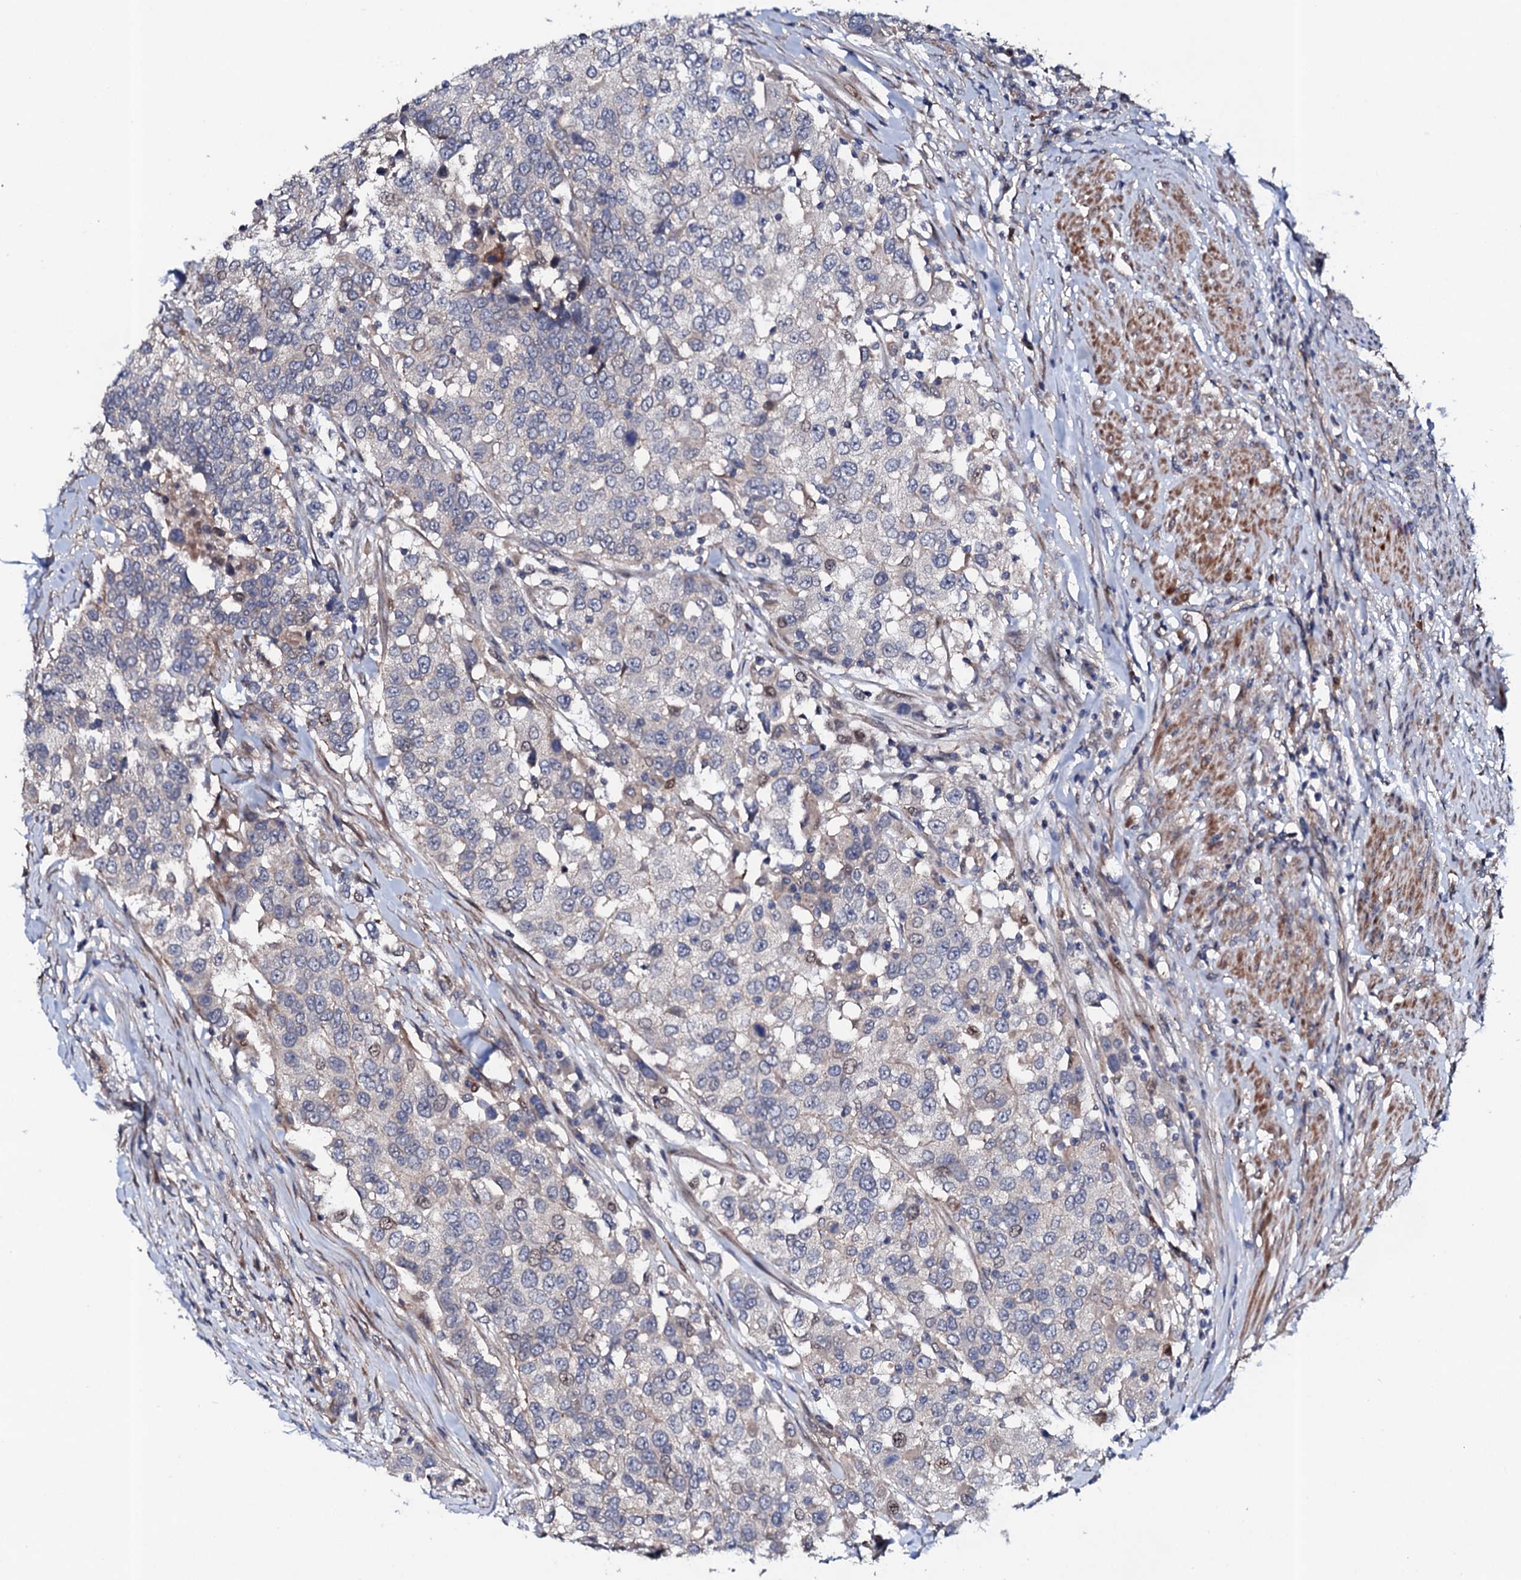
{"staining": {"intensity": "negative", "quantity": "none", "location": "none"}, "tissue": "urothelial cancer", "cell_type": "Tumor cells", "image_type": "cancer", "snomed": [{"axis": "morphology", "description": "Urothelial carcinoma, High grade"}, {"axis": "topography", "description": "Urinary bladder"}], "caption": "Immunohistochemical staining of human urothelial carcinoma (high-grade) exhibits no significant positivity in tumor cells. Nuclei are stained in blue.", "gene": "CIAO2A", "patient": {"sex": "female", "age": 80}}